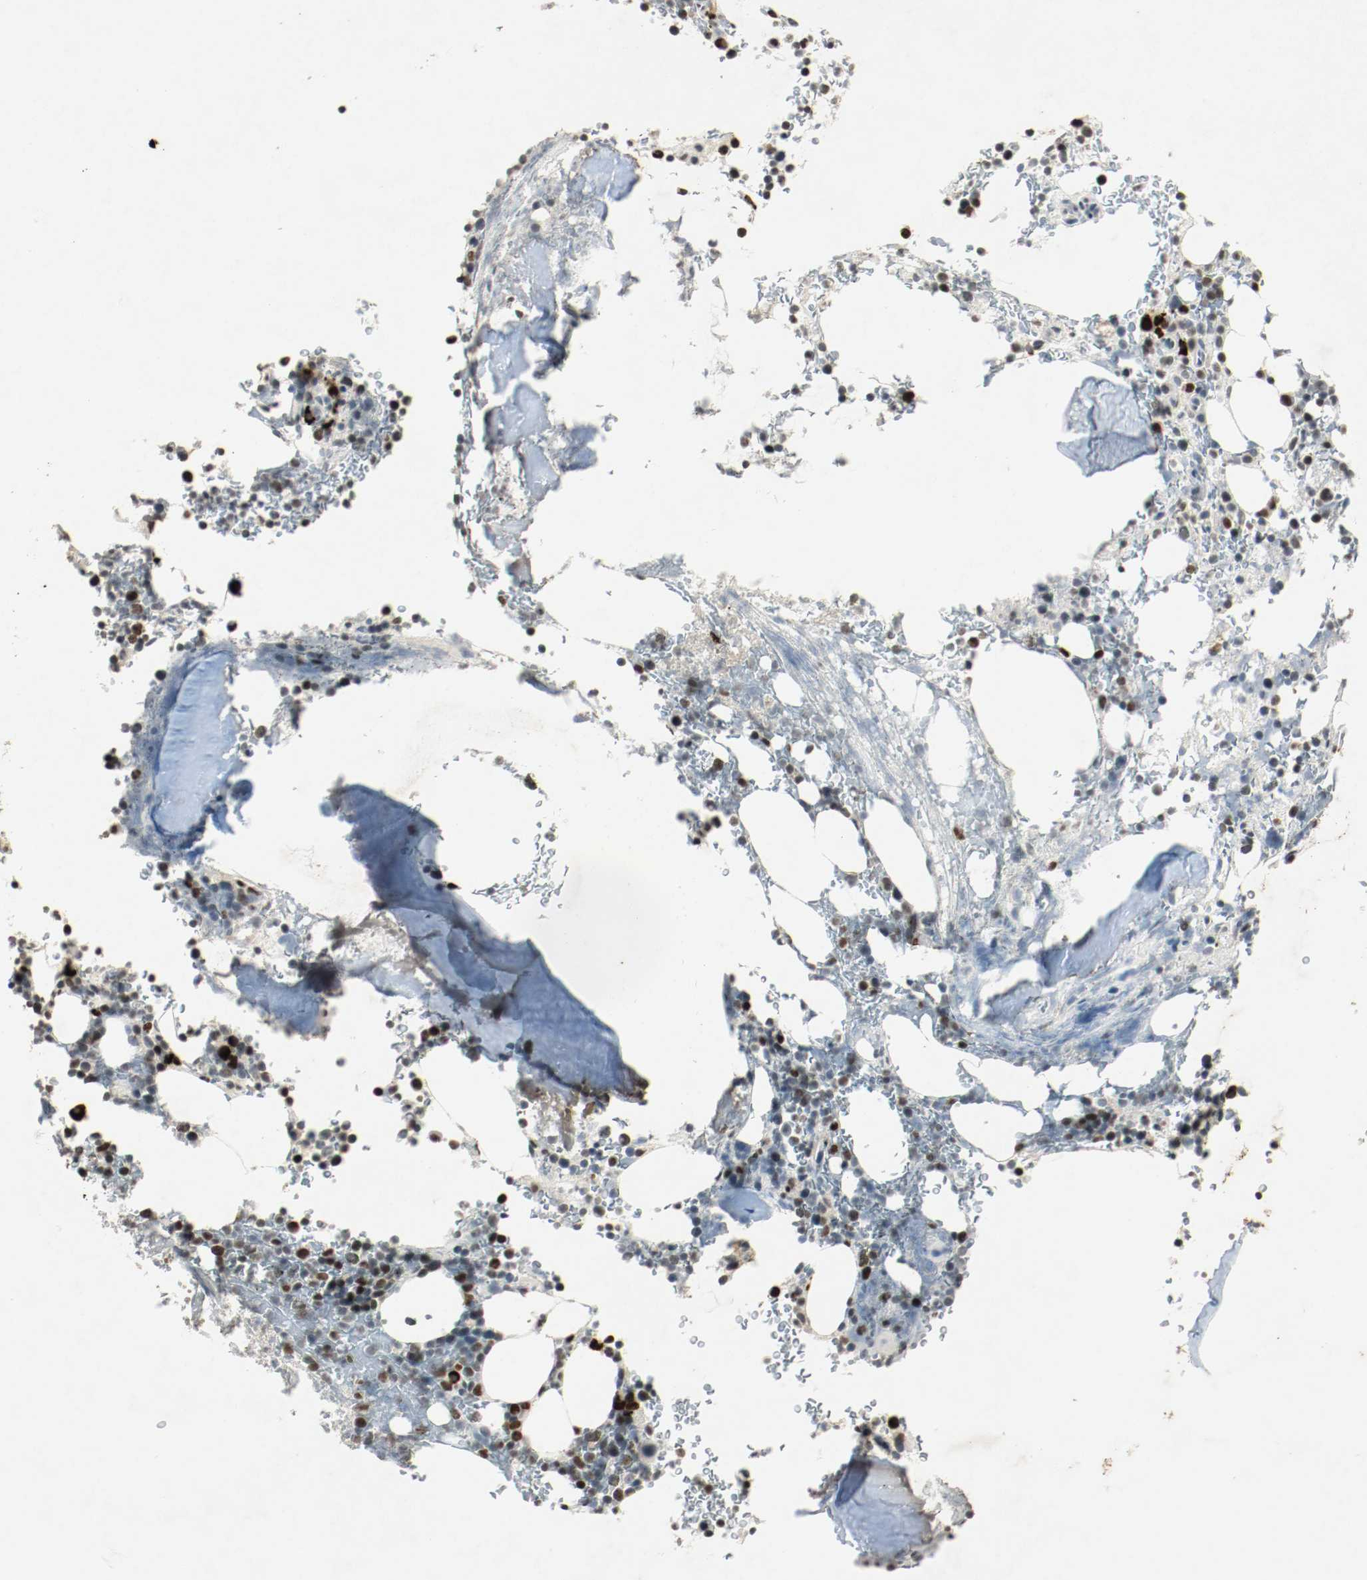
{"staining": {"intensity": "strong", "quantity": "25%-75%", "location": "nuclear"}, "tissue": "bone marrow", "cell_type": "Hematopoietic cells", "image_type": "normal", "snomed": [{"axis": "morphology", "description": "Normal tissue, NOS"}, {"axis": "topography", "description": "Bone marrow"}], "caption": "IHC micrograph of normal bone marrow: human bone marrow stained using IHC reveals high levels of strong protein expression localized specifically in the nuclear of hematopoietic cells, appearing as a nuclear brown color.", "gene": "DNMT1", "patient": {"sex": "female", "age": 73}}